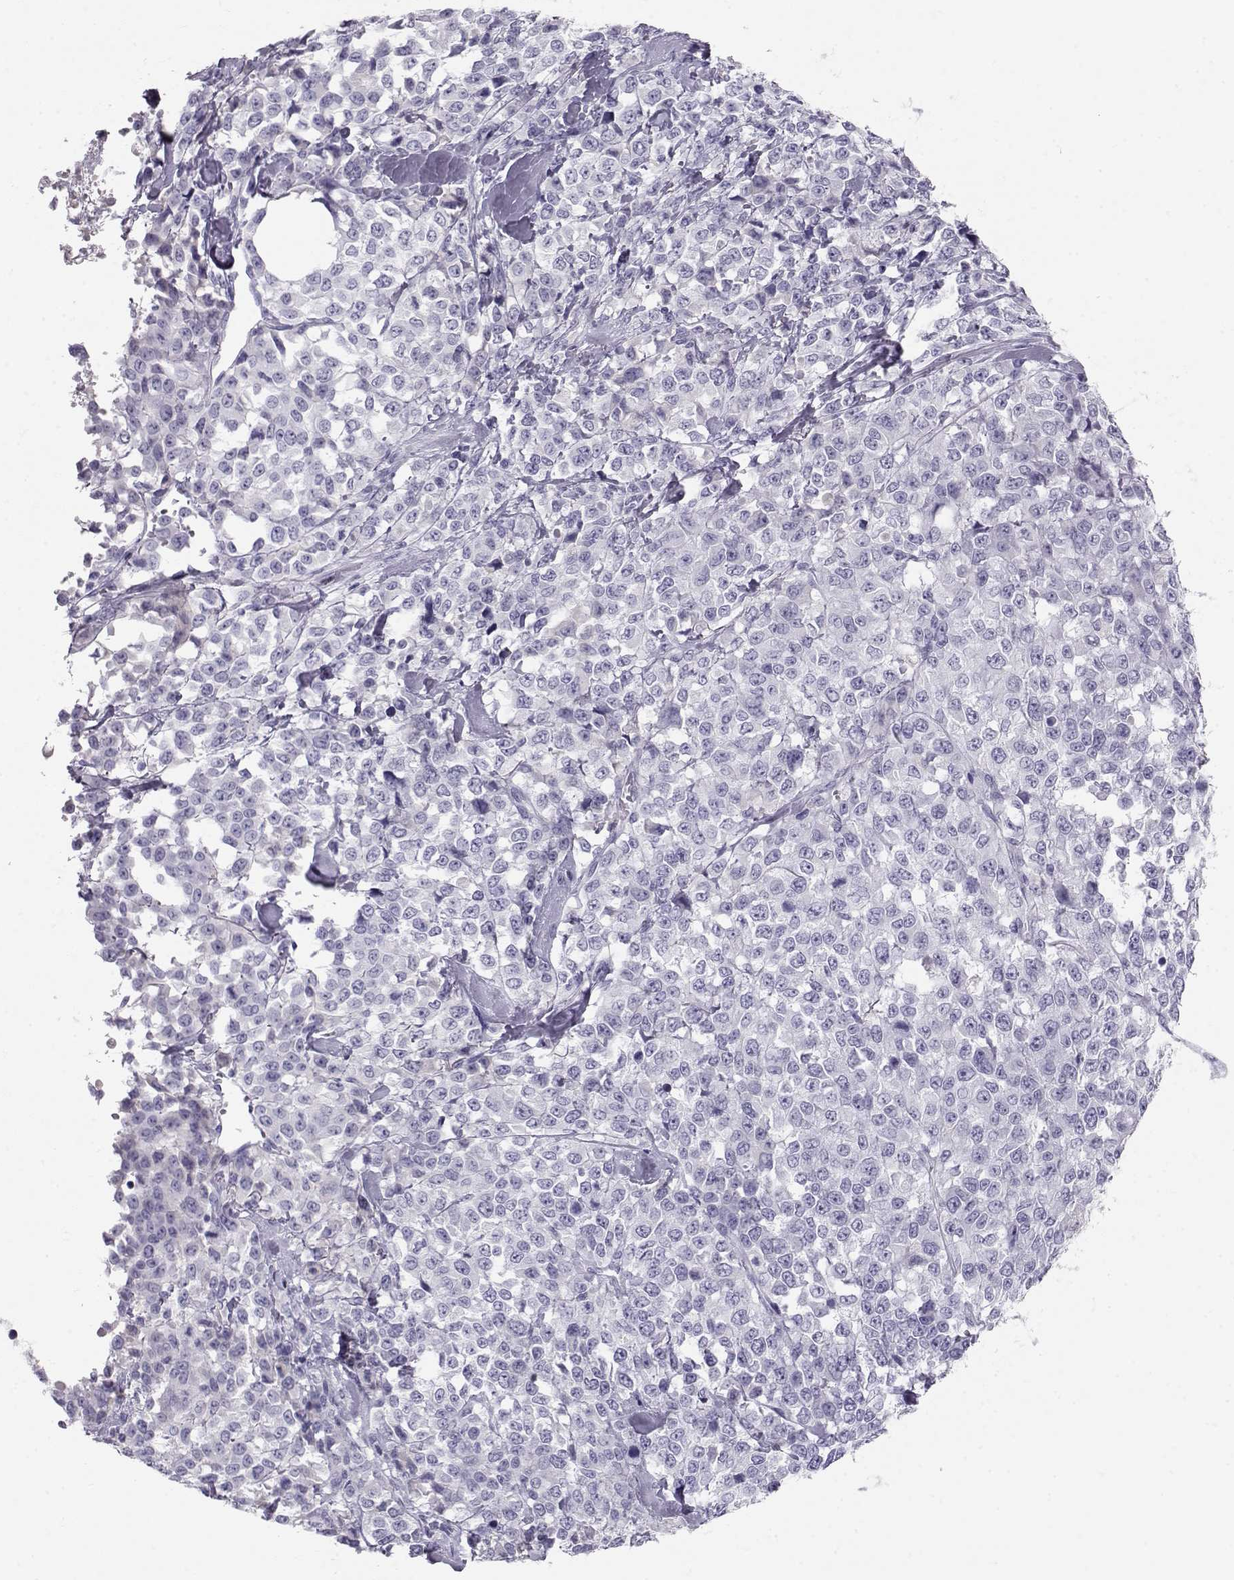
{"staining": {"intensity": "negative", "quantity": "none", "location": "none"}, "tissue": "melanoma", "cell_type": "Tumor cells", "image_type": "cancer", "snomed": [{"axis": "morphology", "description": "Malignant melanoma, Metastatic site"}, {"axis": "topography", "description": "Skin"}], "caption": "This is an immunohistochemistry (IHC) micrograph of melanoma. There is no expression in tumor cells.", "gene": "GPR26", "patient": {"sex": "male", "age": 84}}